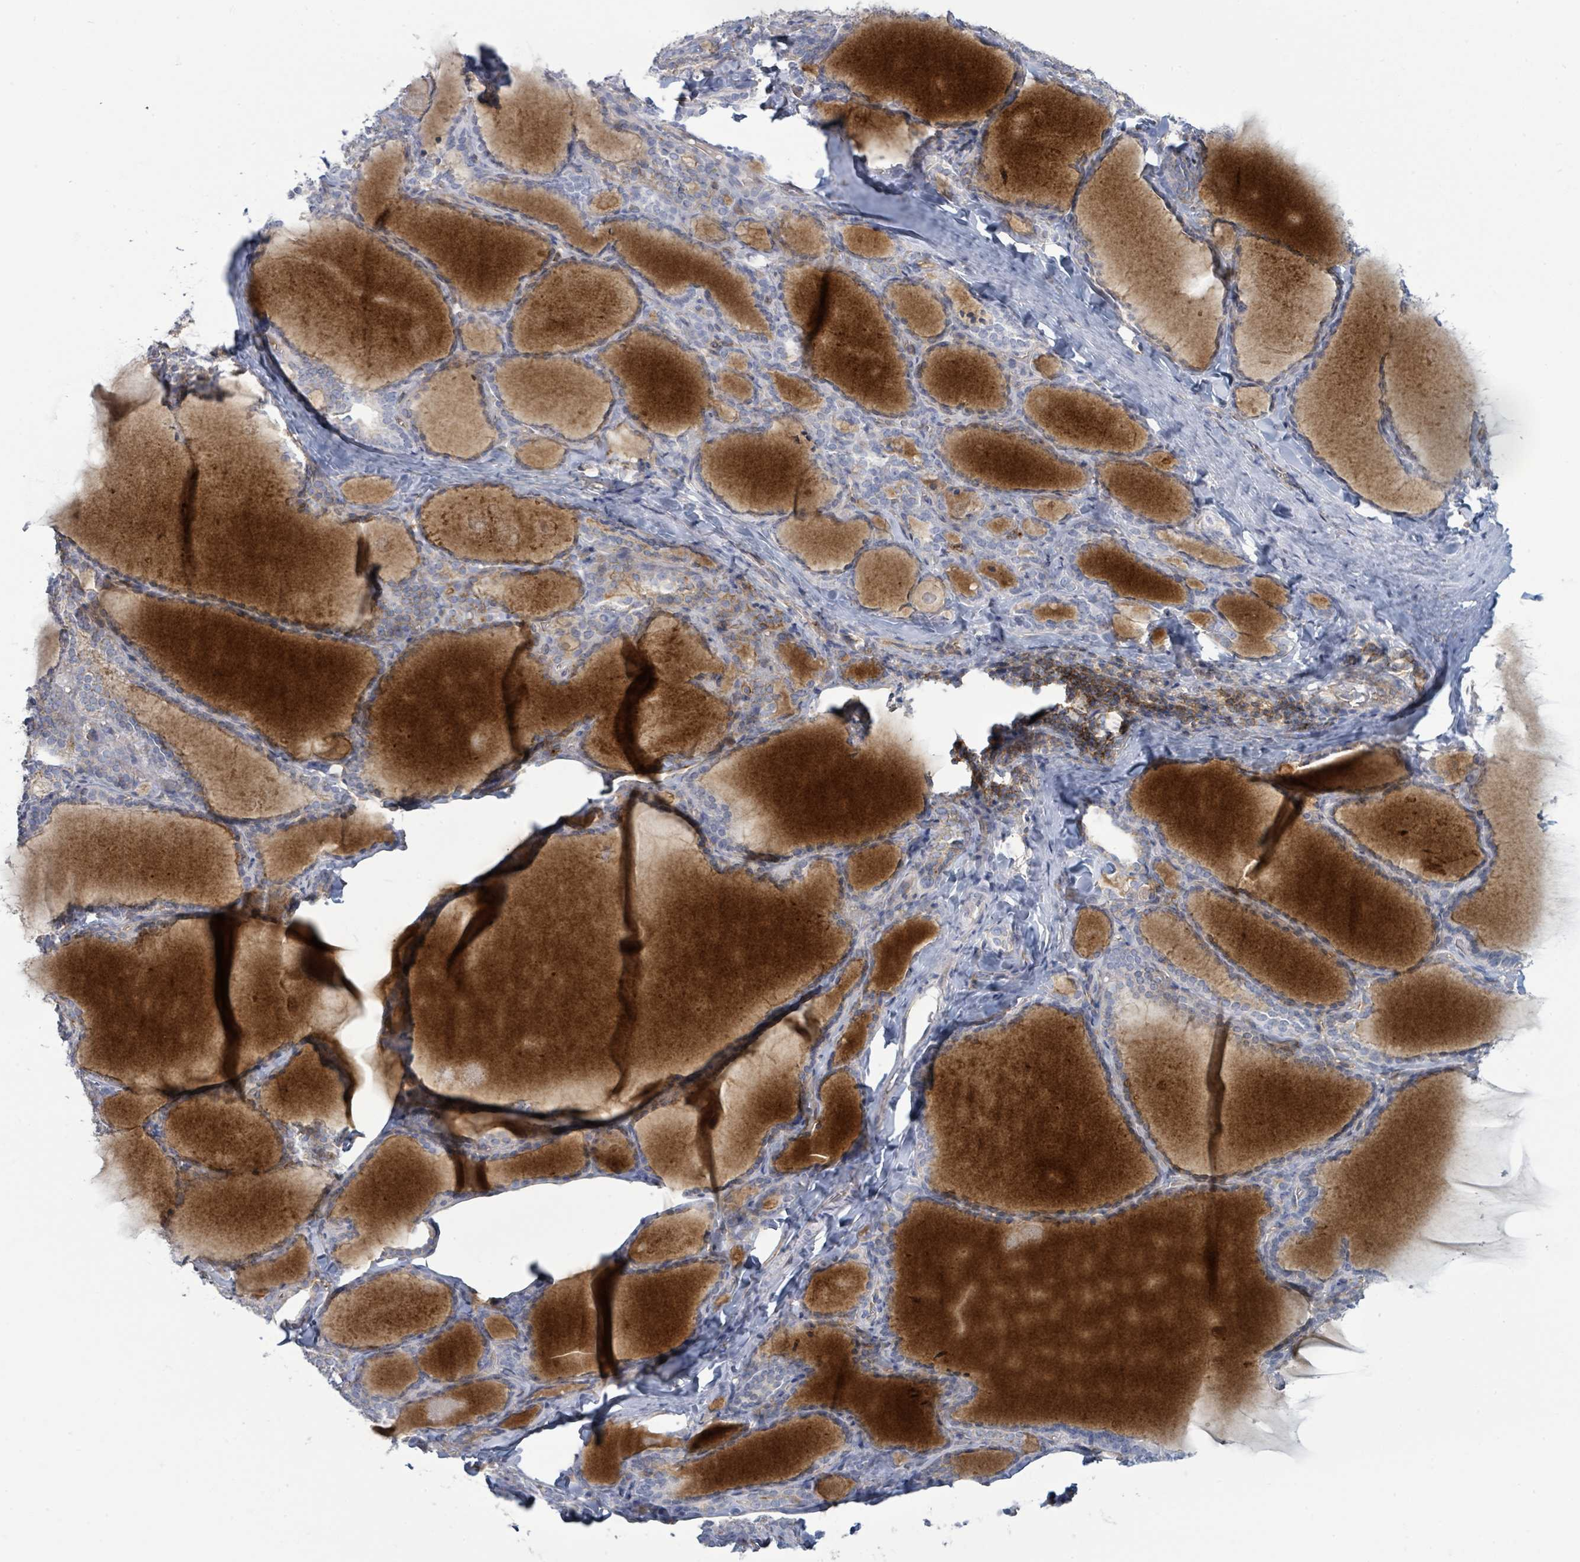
{"staining": {"intensity": "weak", "quantity": "<25%", "location": "cytoplasmic/membranous"}, "tissue": "thyroid gland", "cell_type": "Glandular cells", "image_type": "normal", "snomed": [{"axis": "morphology", "description": "Normal tissue, NOS"}, {"axis": "topography", "description": "Thyroid gland"}], "caption": "Protein analysis of normal thyroid gland demonstrates no significant expression in glandular cells.", "gene": "TNFRSF14", "patient": {"sex": "female", "age": 31}}